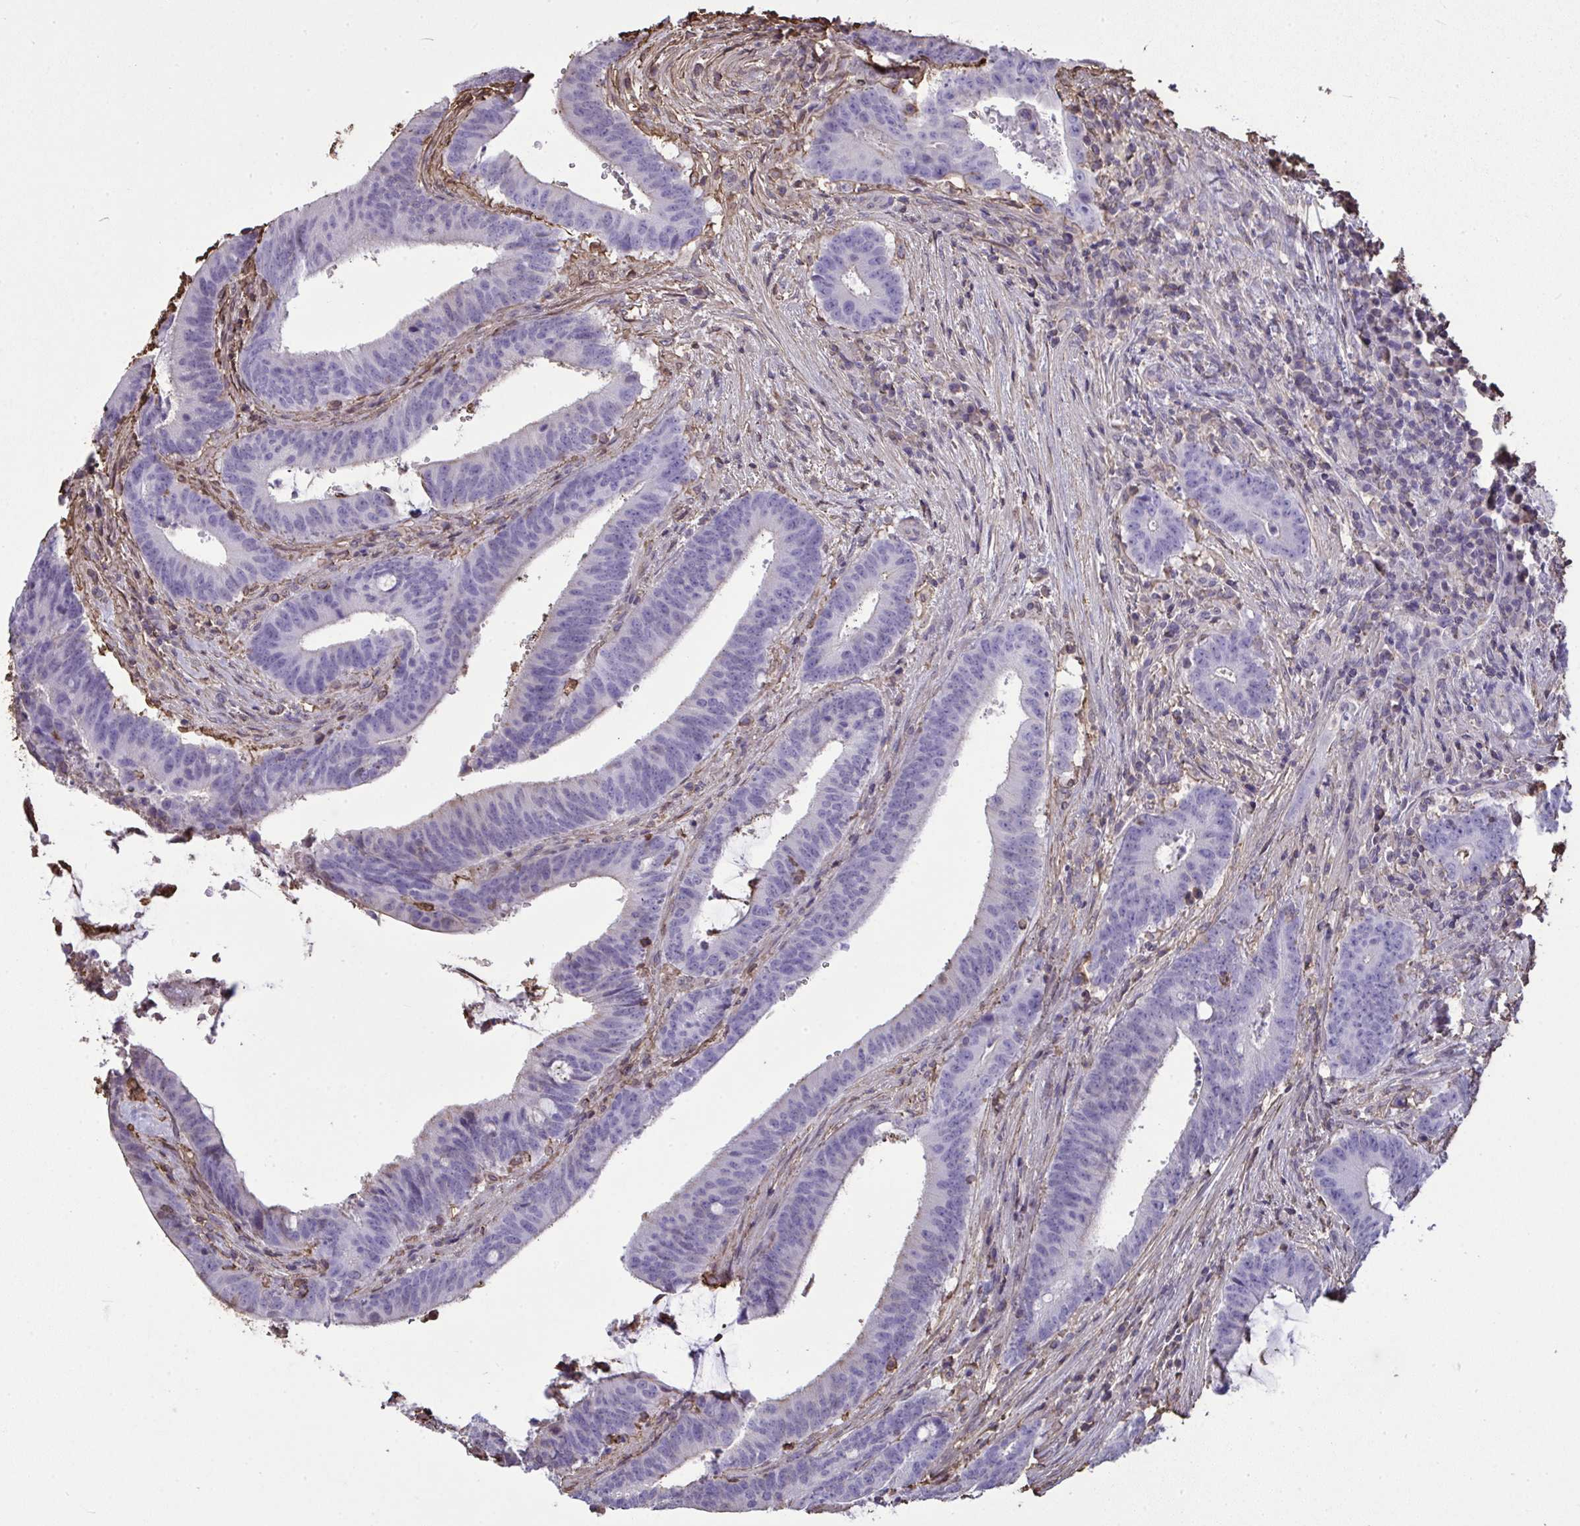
{"staining": {"intensity": "negative", "quantity": "none", "location": "none"}, "tissue": "colorectal cancer", "cell_type": "Tumor cells", "image_type": "cancer", "snomed": [{"axis": "morphology", "description": "Adenocarcinoma, NOS"}, {"axis": "topography", "description": "Colon"}], "caption": "An immunohistochemistry (IHC) photomicrograph of colorectal cancer is shown. There is no staining in tumor cells of colorectal cancer.", "gene": "ANXA5", "patient": {"sex": "female", "age": 43}}